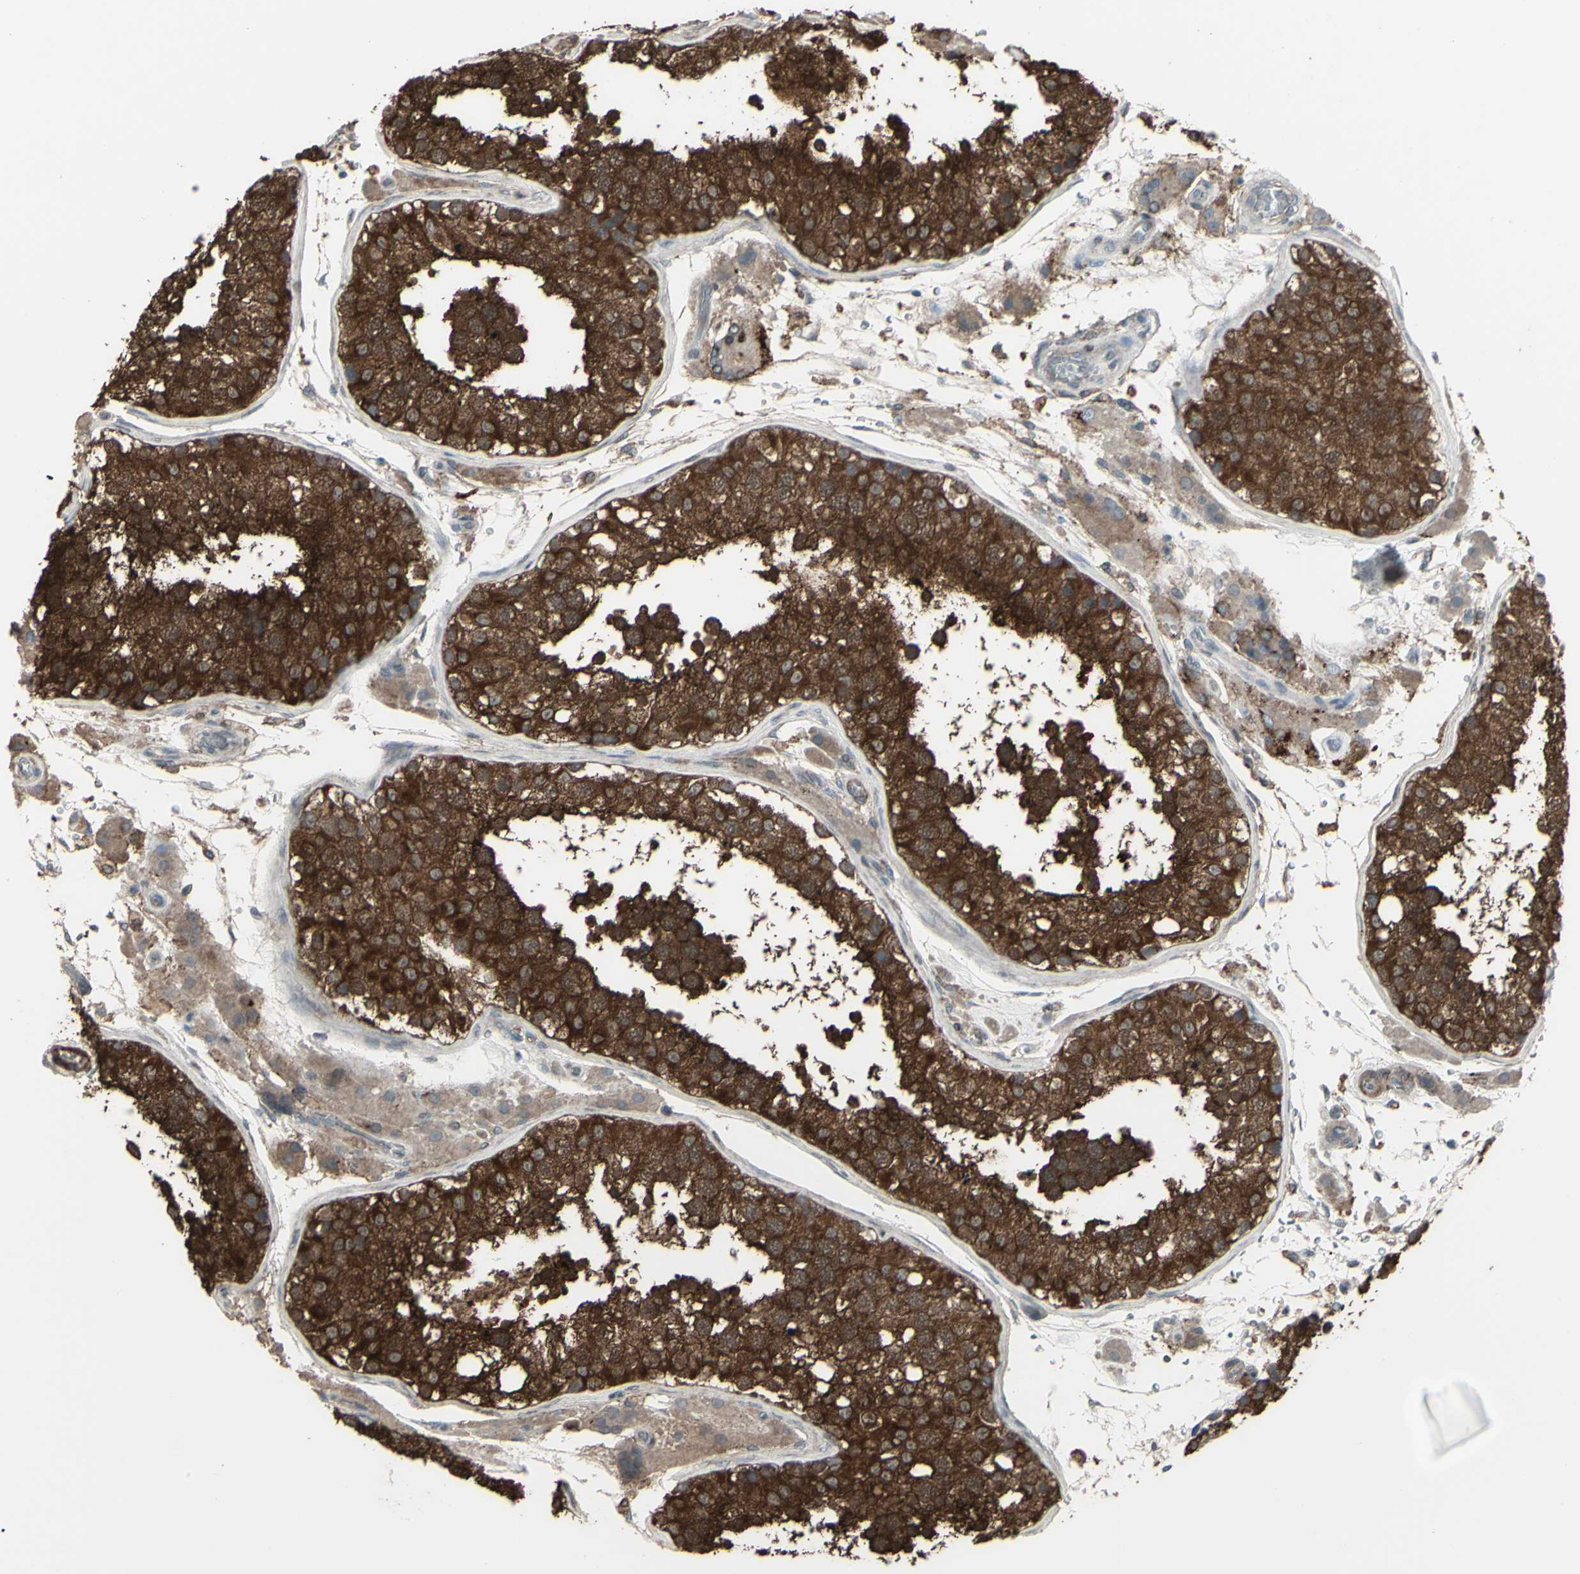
{"staining": {"intensity": "strong", "quantity": ">75%", "location": "cytoplasmic/membranous"}, "tissue": "testis", "cell_type": "Cells in seminiferous ducts", "image_type": "normal", "snomed": [{"axis": "morphology", "description": "Normal tissue, NOS"}, {"axis": "topography", "description": "Testis"}, {"axis": "topography", "description": "Epididymis"}], "caption": "This image reveals immunohistochemistry (IHC) staining of benign human testis, with high strong cytoplasmic/membranous positivity in about >75% of cells in seminiferous ducts.", "gene": "SMO", "patient": {"sex": "male", "age": 26}}